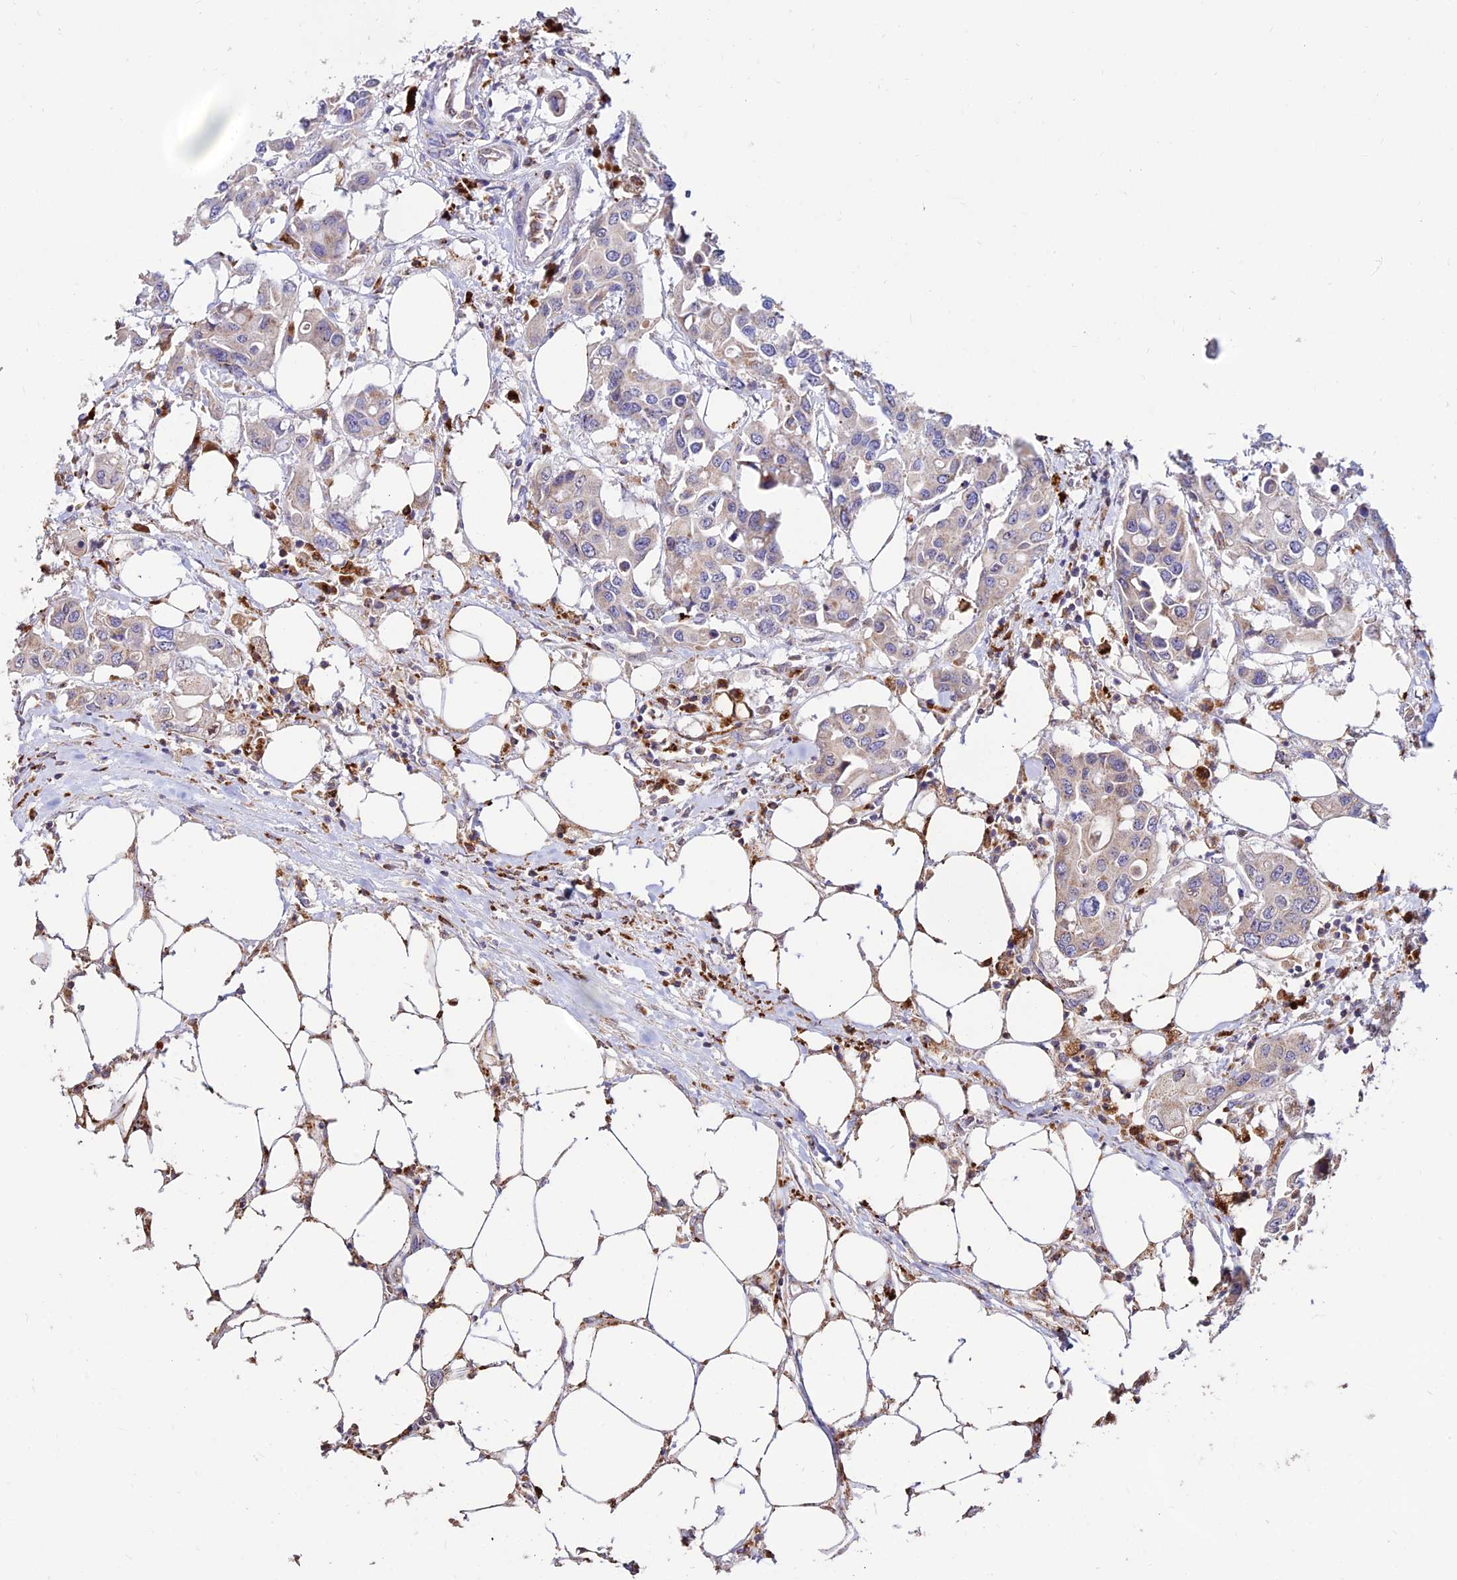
{"staining": {"intensity": "negative", "quantity": "none", "location": "none"}, "tissue": "colorectal cancer", "cell_type": "Tumor cells", "image_type": "cancer", "snomed": [{"axis": "morphology", "description": "Adenocarcinoma, NOS"}, {"axis": "topography", "description": "Colon"}], "caption": "Immunohistochemical staining of colorectal cancer displays no significant positivity in tumor cells.", "gene": "PNLIPRP3", "patient": {"sex": "male", "age": 77}}